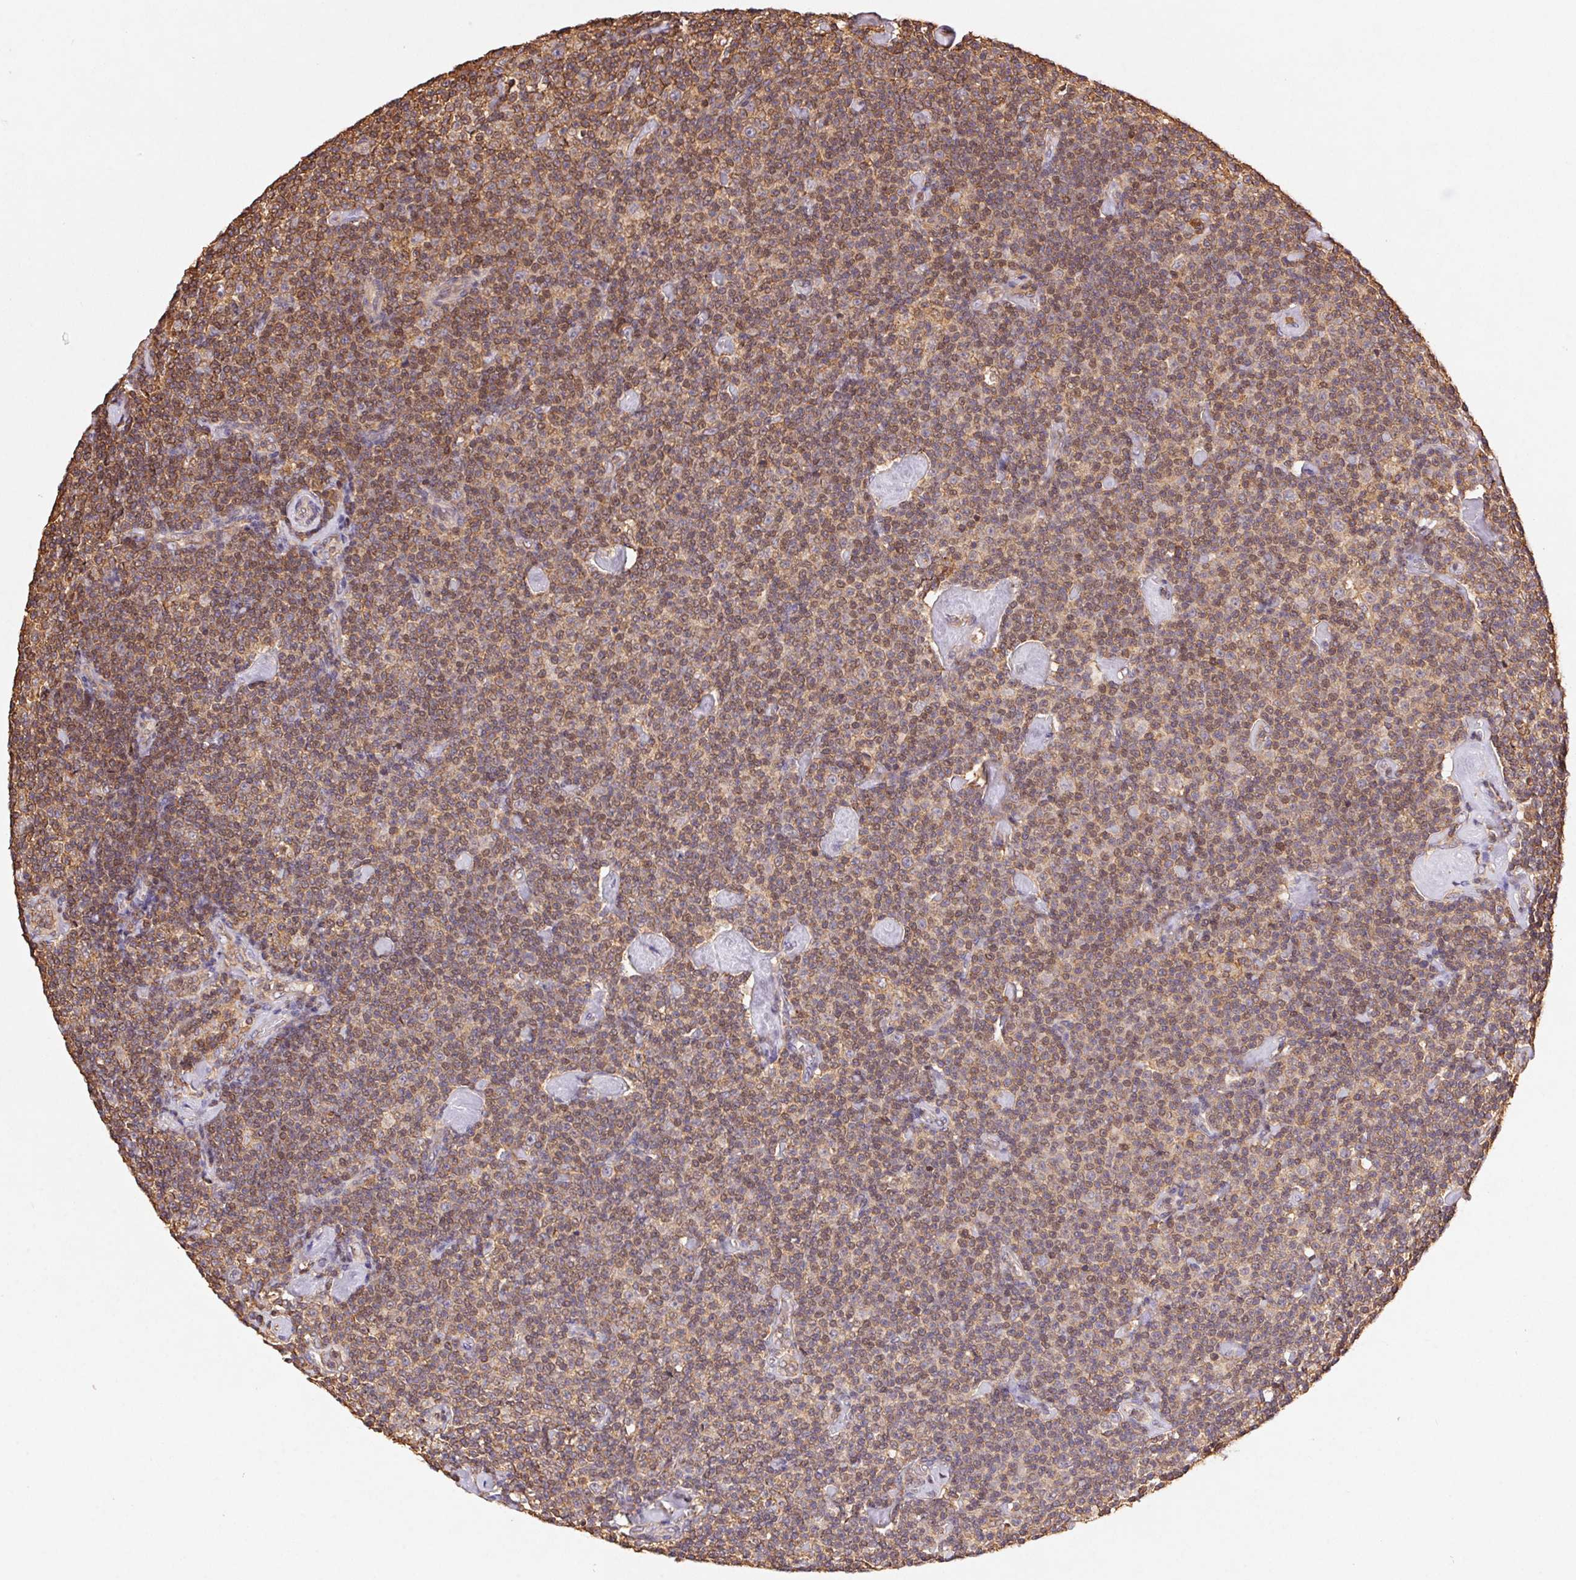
{"staining": {"intensity": "moderate", "quantity": "25%-75%", "location": "cytoplasmic/membranous"}, "tissue": "lymphoma", "cell_type": "Tumor cells", "image_type": "cancer", "snomed": [{"axis": "morphology", "description": "Malignant lymphoma, non-Hodgkin's type, Low grade"}, {"axis": "topography", "description": "Lymph node"}], "caption": "Lymphoma tissue exhibits moderate cytoplasmic/membranous staining in about 25%-75% of tumor cells, visualized by immunohistochemistry.", "gene": "ATG10", "patient": {"sex": "male", "age": 81}}